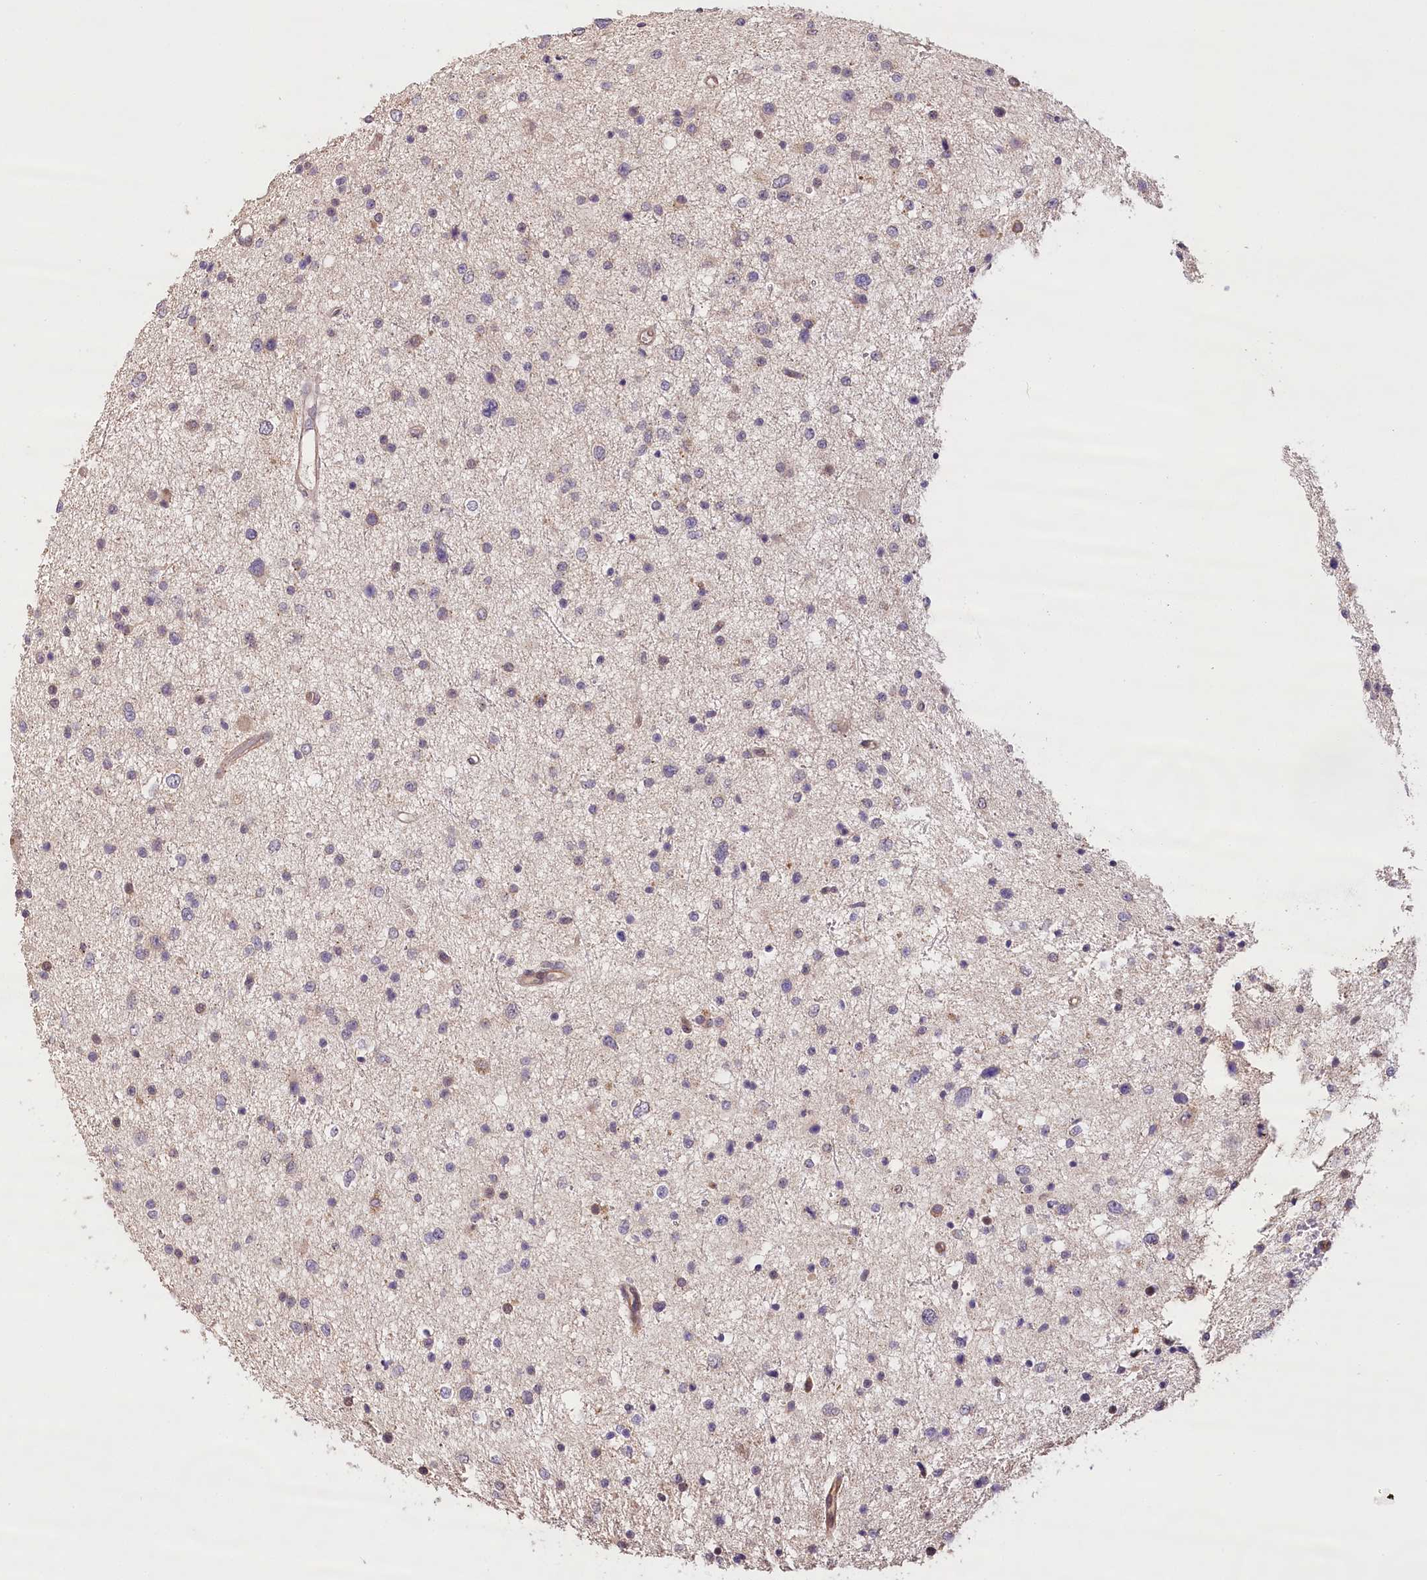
{"staining": {"intensity": "negative", "quantity": "none", "location": "none"}, "tissue": "glioma", "cell_type": "Tumor cells", "image_type": "cancer", "snomed": [{"axis": "morphology", "description": "Glioma, malignant, Low grade"}, {"axis": "topography", "description": "Brain"}], "caption": "Immunohistochemistry (IHC) of malignant glioma (low-grade) reveals no expression in tumor cells.", "gene": "LSS", "patient": {"sex": "female", "age": 37}}